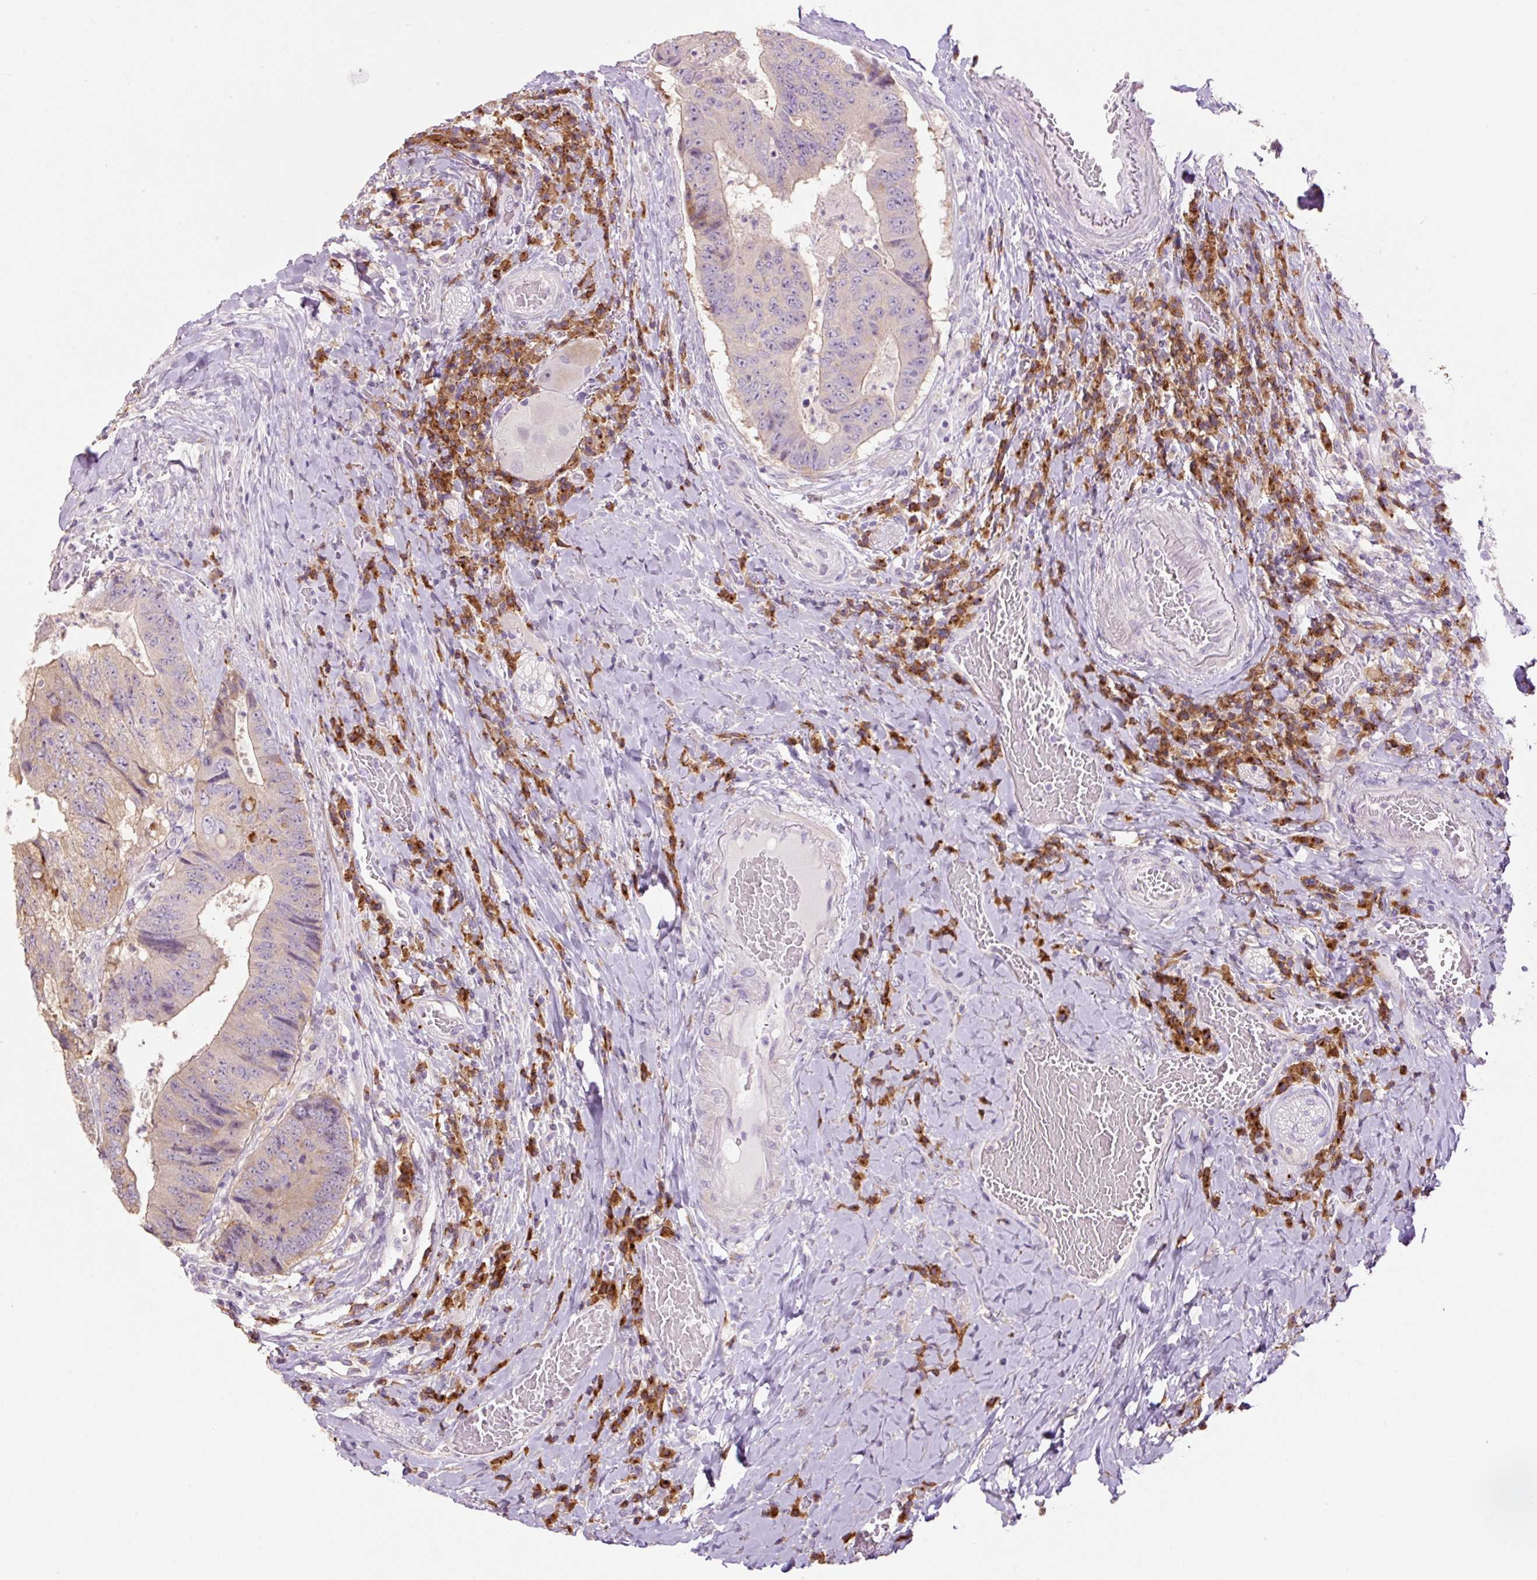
{"staining": {"intensity": "moderate", "quantity": "<25%", "location": "cytoplasmic/membranous"}, "tissue": "colorectal cancer", "cell_type": "Tumor cells", "image_type": "cancer", "snomed": [{"axis": "morphology", "description": "Adenocarcinoma, NOS"}, {"axis": "topography", "description": "Rectum"}], "caption": "Moderate cytoplasmic/membranous staining for a protein is present in about <25% of tumor cells of colorectal cancer (adenocarcinoma) using immunohistochemistry.", "gene": "HAX1", "patient": {"sex": "male", "age": 72}}